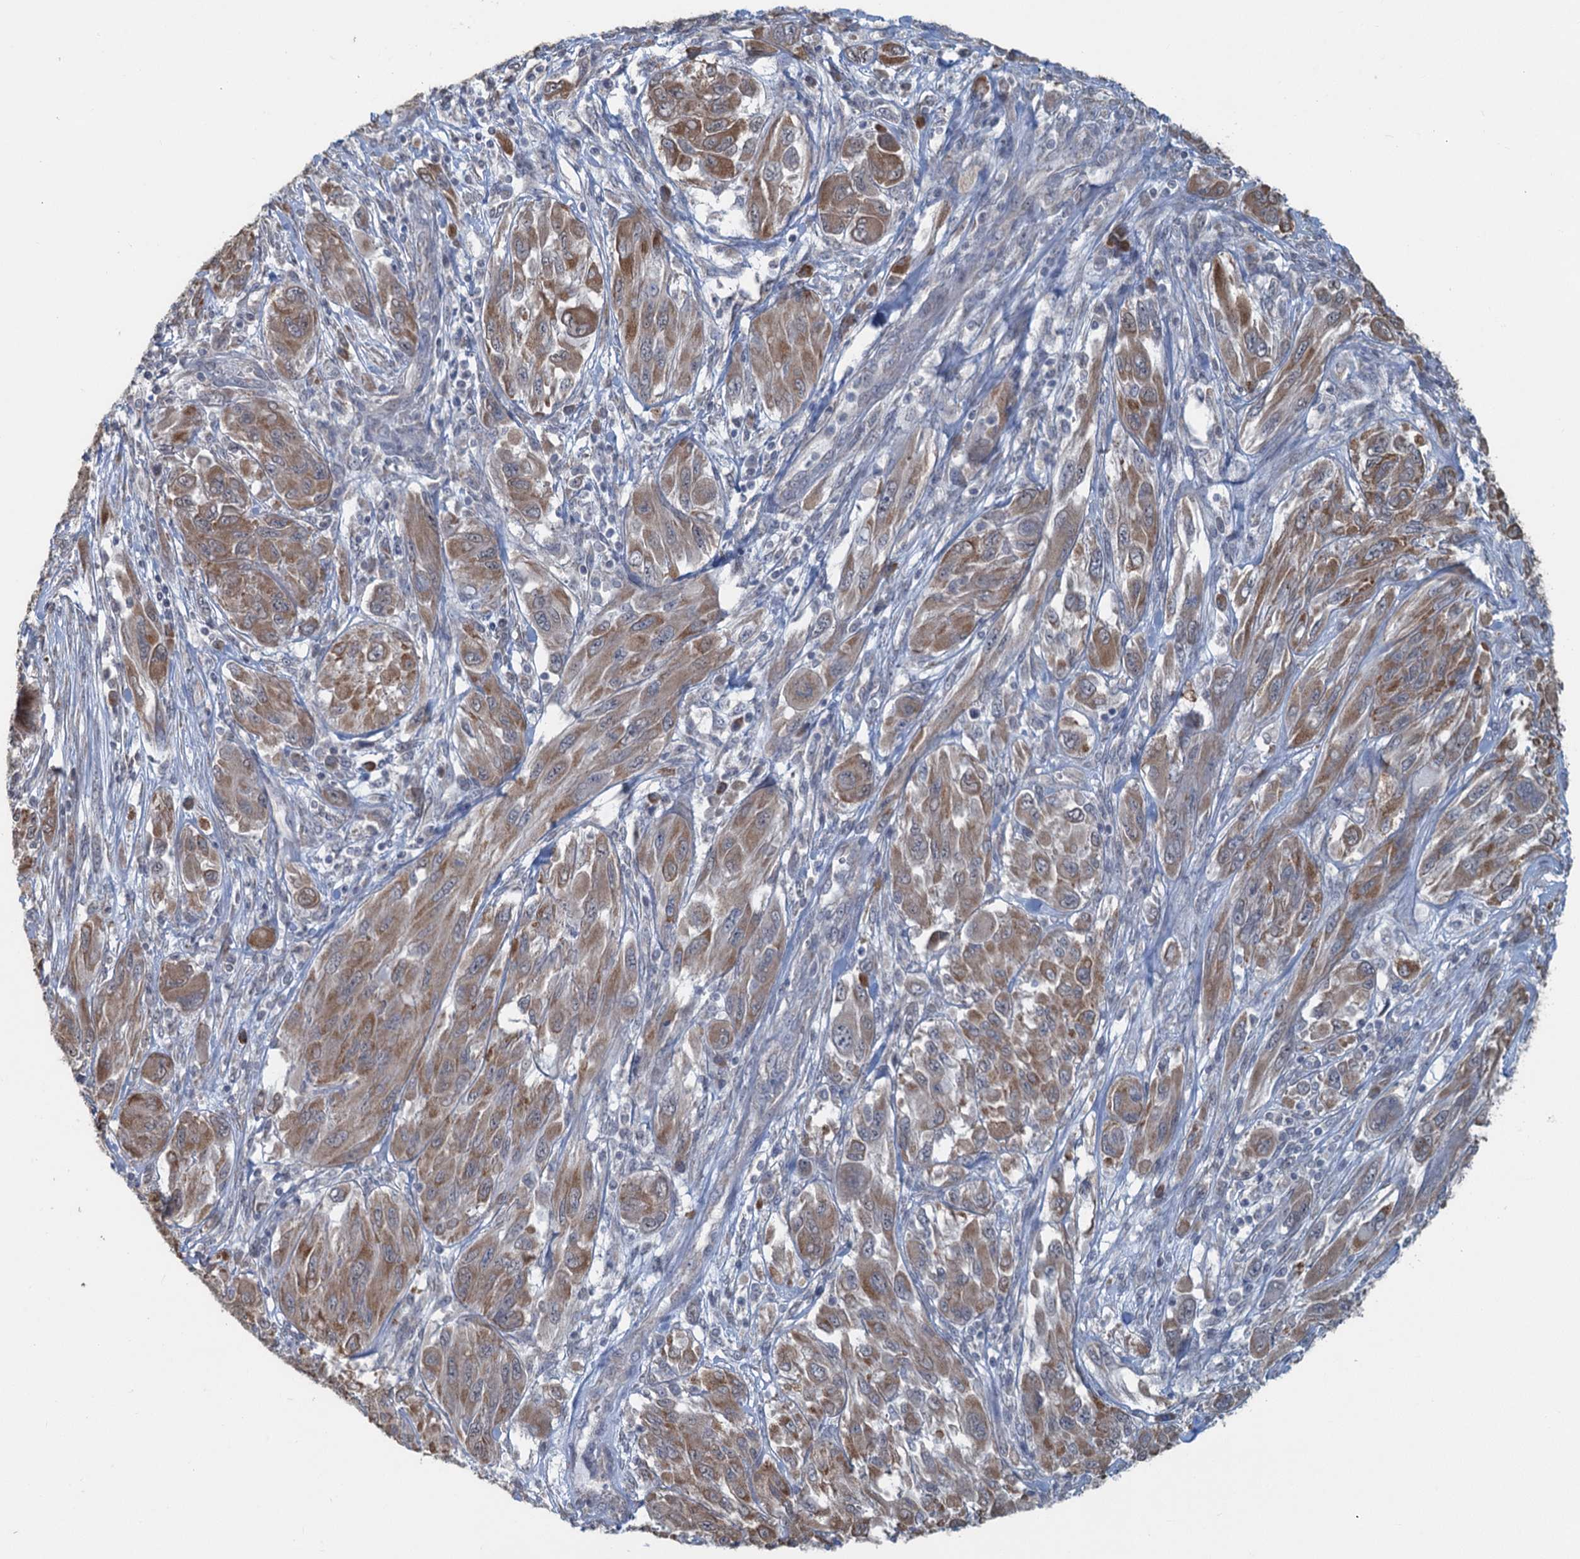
{"staining": {"intensity": "moderate", "quantity": ">75%", "location": "cytoplasmic/membranous"}, "tissue": "melanoma", "cell_type": "Tumor cells", "image_type": "cancer", "snomed": [{"axis": "morphology", "description": "Malignant melanoma, NOS"}, {"axis": "topography", "description": "Skin"}], "caption": "Melanoma tissue exhibits moderate cytoplasmic/membranous expression in about >75% of tumor cells", "gene": "TEX35", "patient": {"sex": "female", "age": 91}}